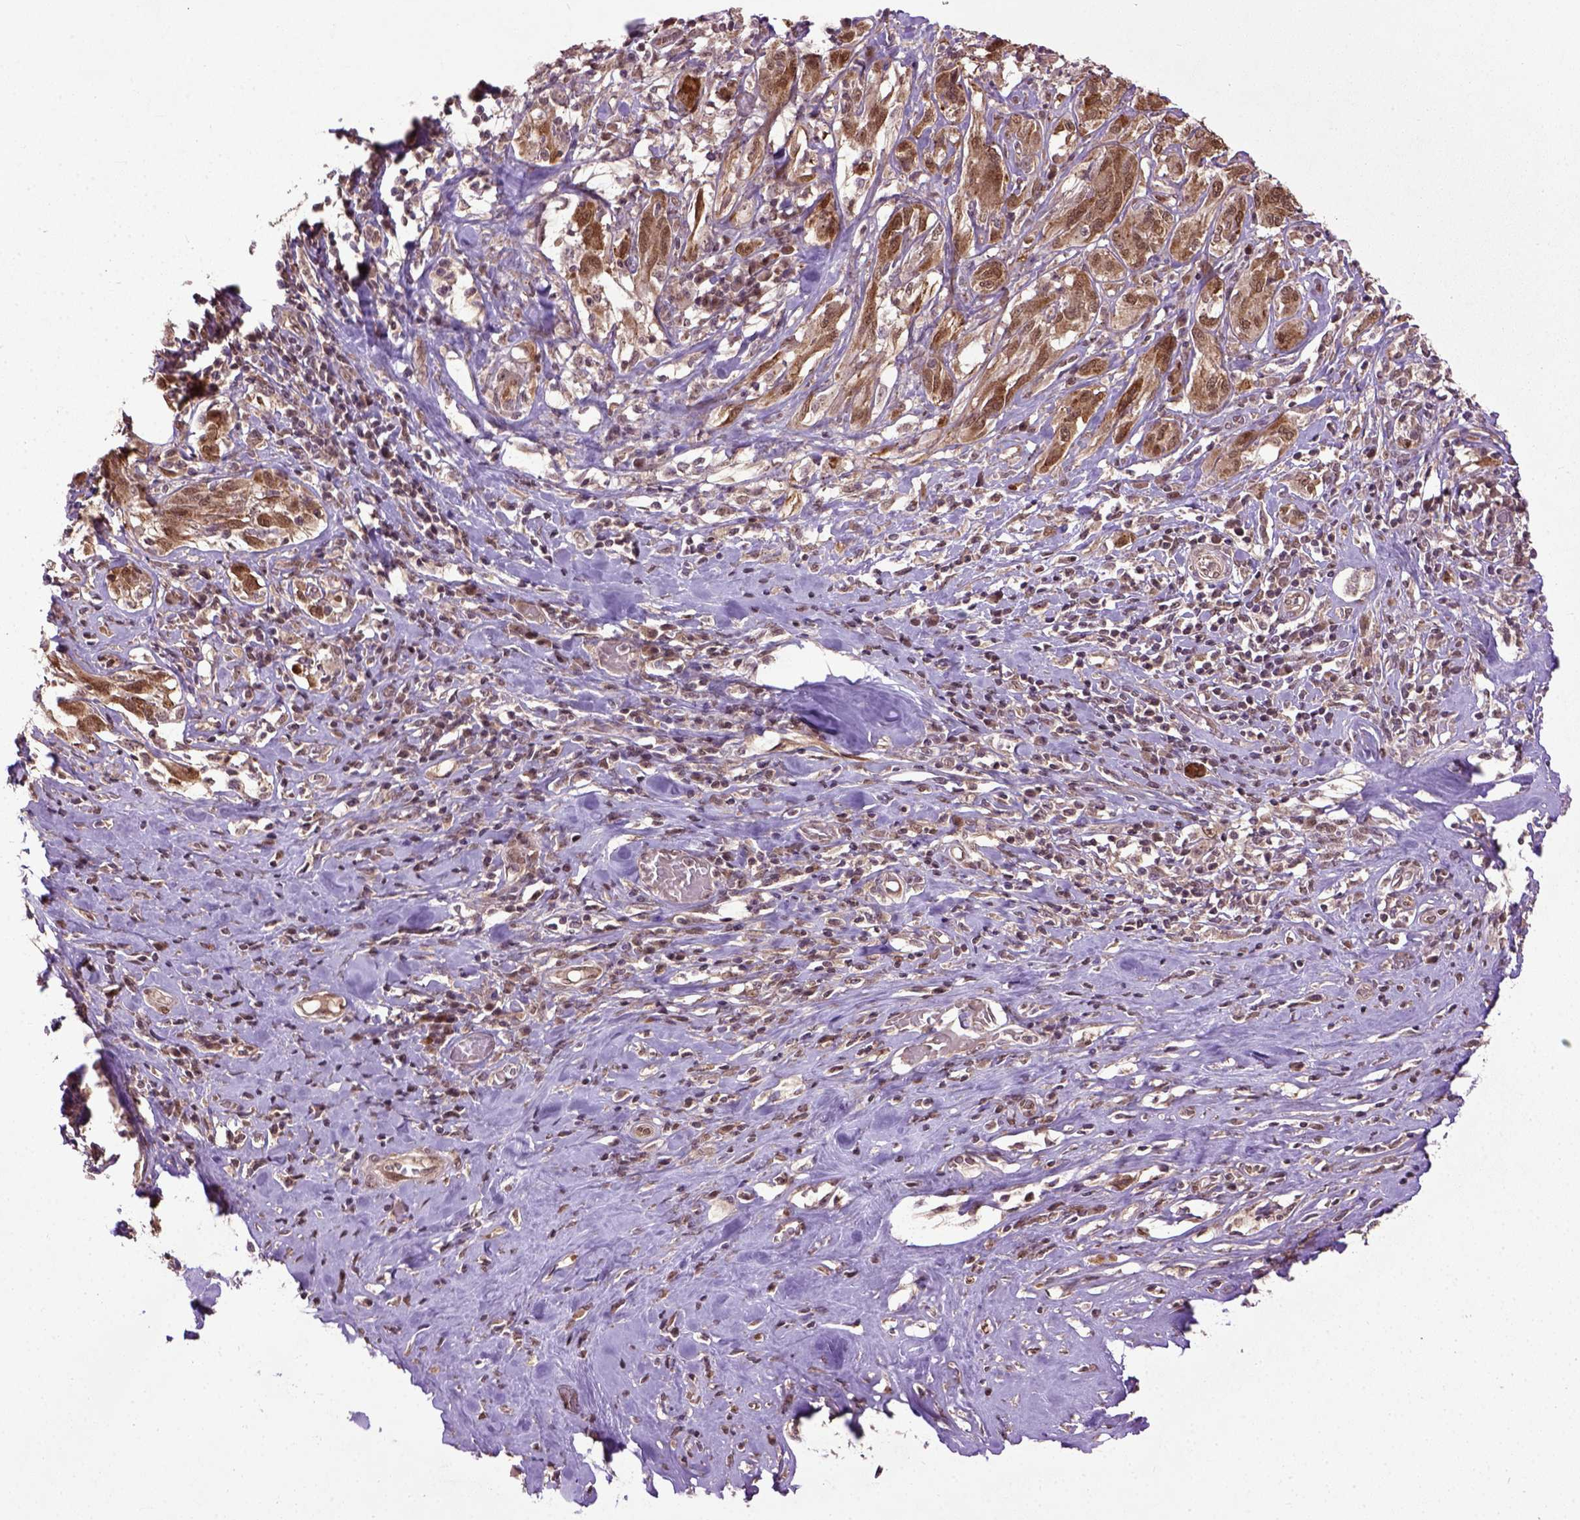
{"staining": {"intensity": "moderate", "quantity": ">75%", "location": "cytoplasmic/membranous,nuclear"}, "tissue": "melanoma", "cell_type": "Tumor cells", "image_type": "cancer", "snomed": [{"axis": "morphology", "description": "Malignant melanoma, NOS"}, {"axis": "topography", "description": "Skin"}], "caption": "Immunohistochemical staining of malignant melanoma displays medium levels of moderate cytoplasmic/membranous and nuclear protein staining in about >75% of tumor cells.", "gene": "UBA3", "patient": {"sex": "female", "age": 91}}